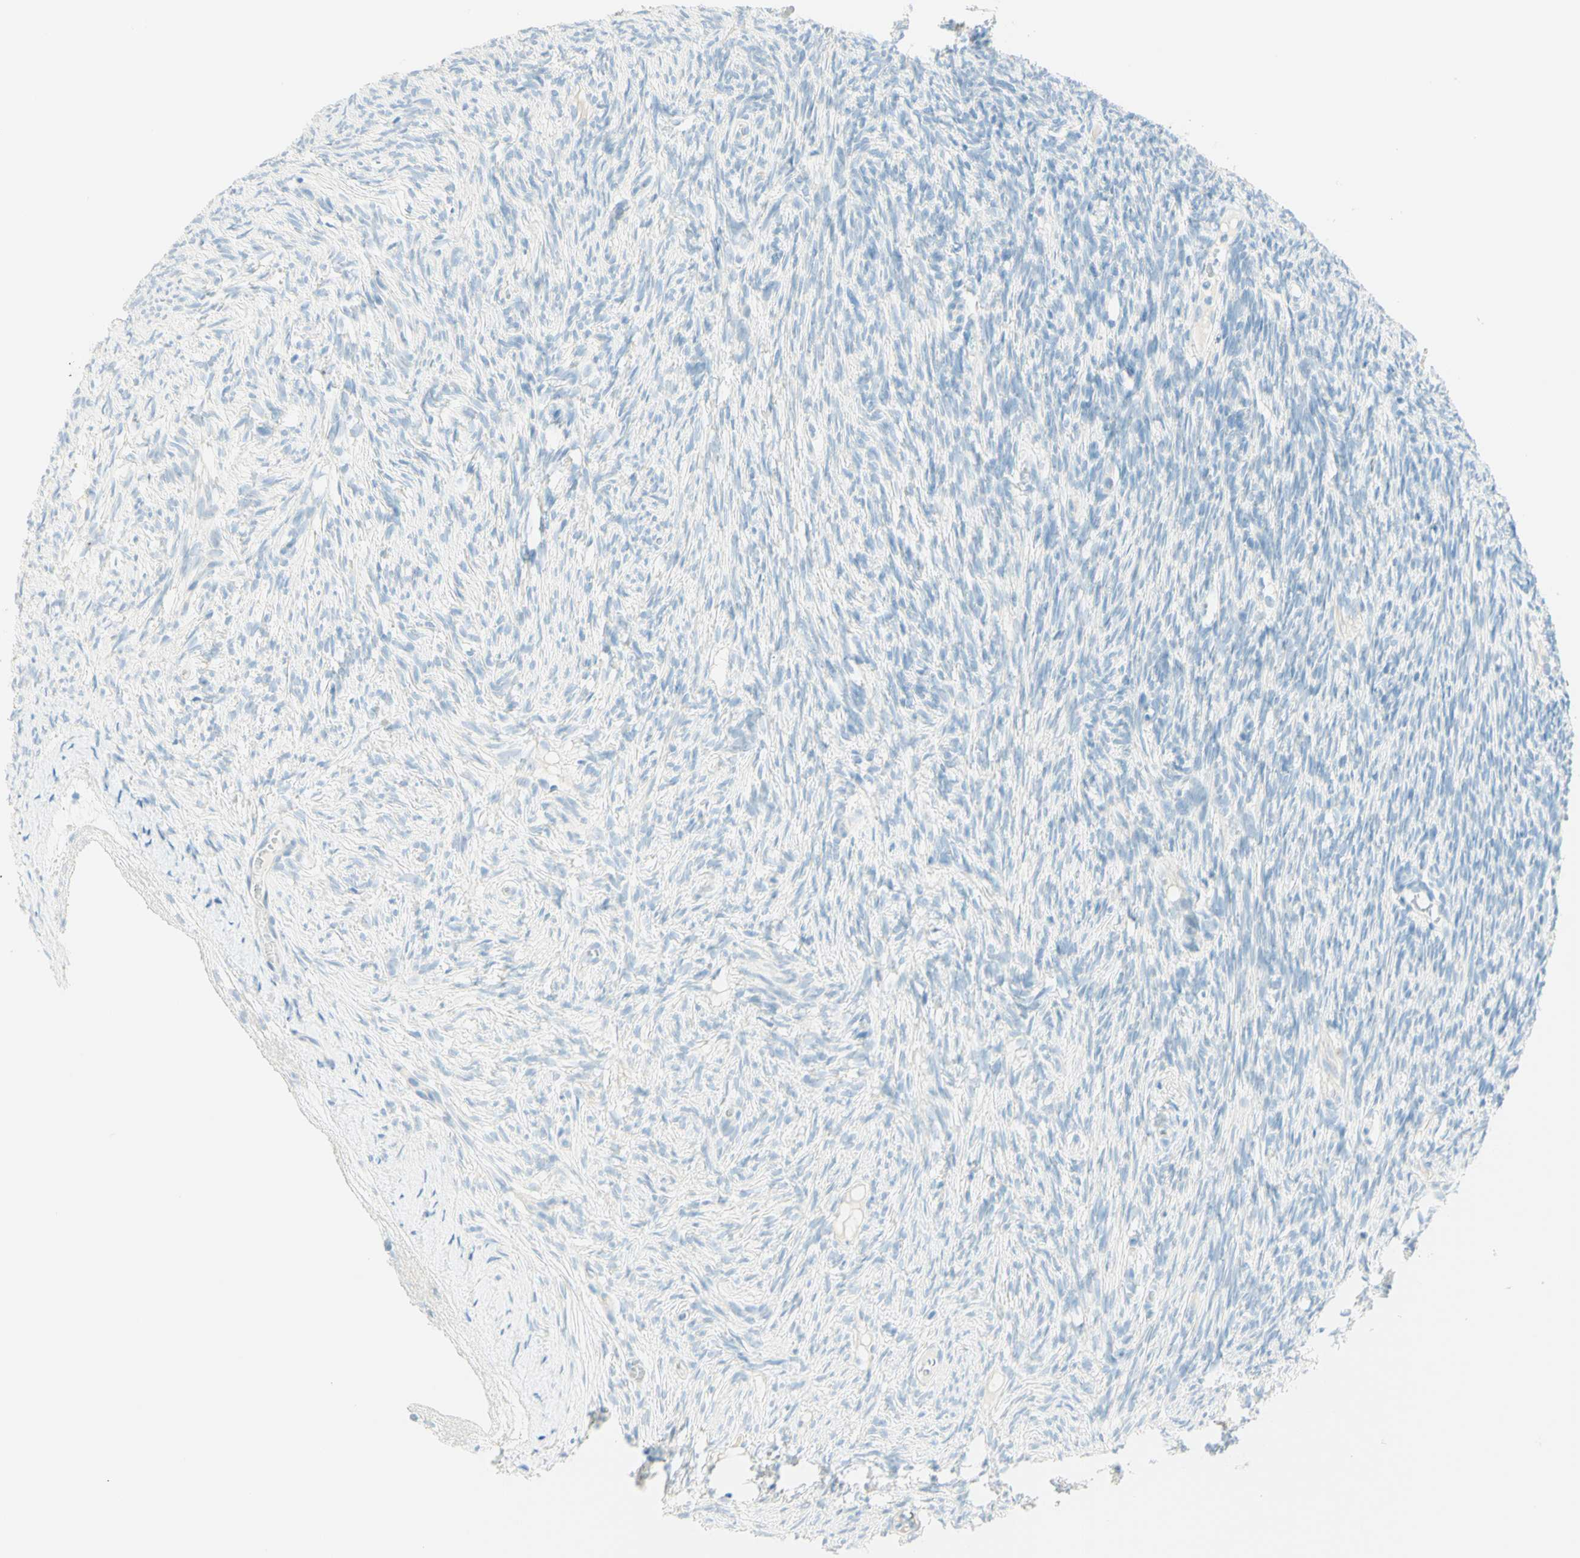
{"staining": {"intensity": "negative", "quantity": "none", "location": "none"}, "tissue": "ovary", "cell_type": "Ovarian stroma cells", "image_type": "normal", "snomed": [{"axis": "morphology", "description": "Normal tissue, NOS"}, {"axis": "topography", "description": "Ovary"}], "caption": "High magnification brightfield microscopy of normal ovary stained with DAB (brown) and counterstained with hematoxylin (blue): ovarian stroma cells show no significant positivity. (IHC, brightfield microscopy, high magnification).", "gene": "TMEM132D", "patient": {"sex": "female", "age": 33}}